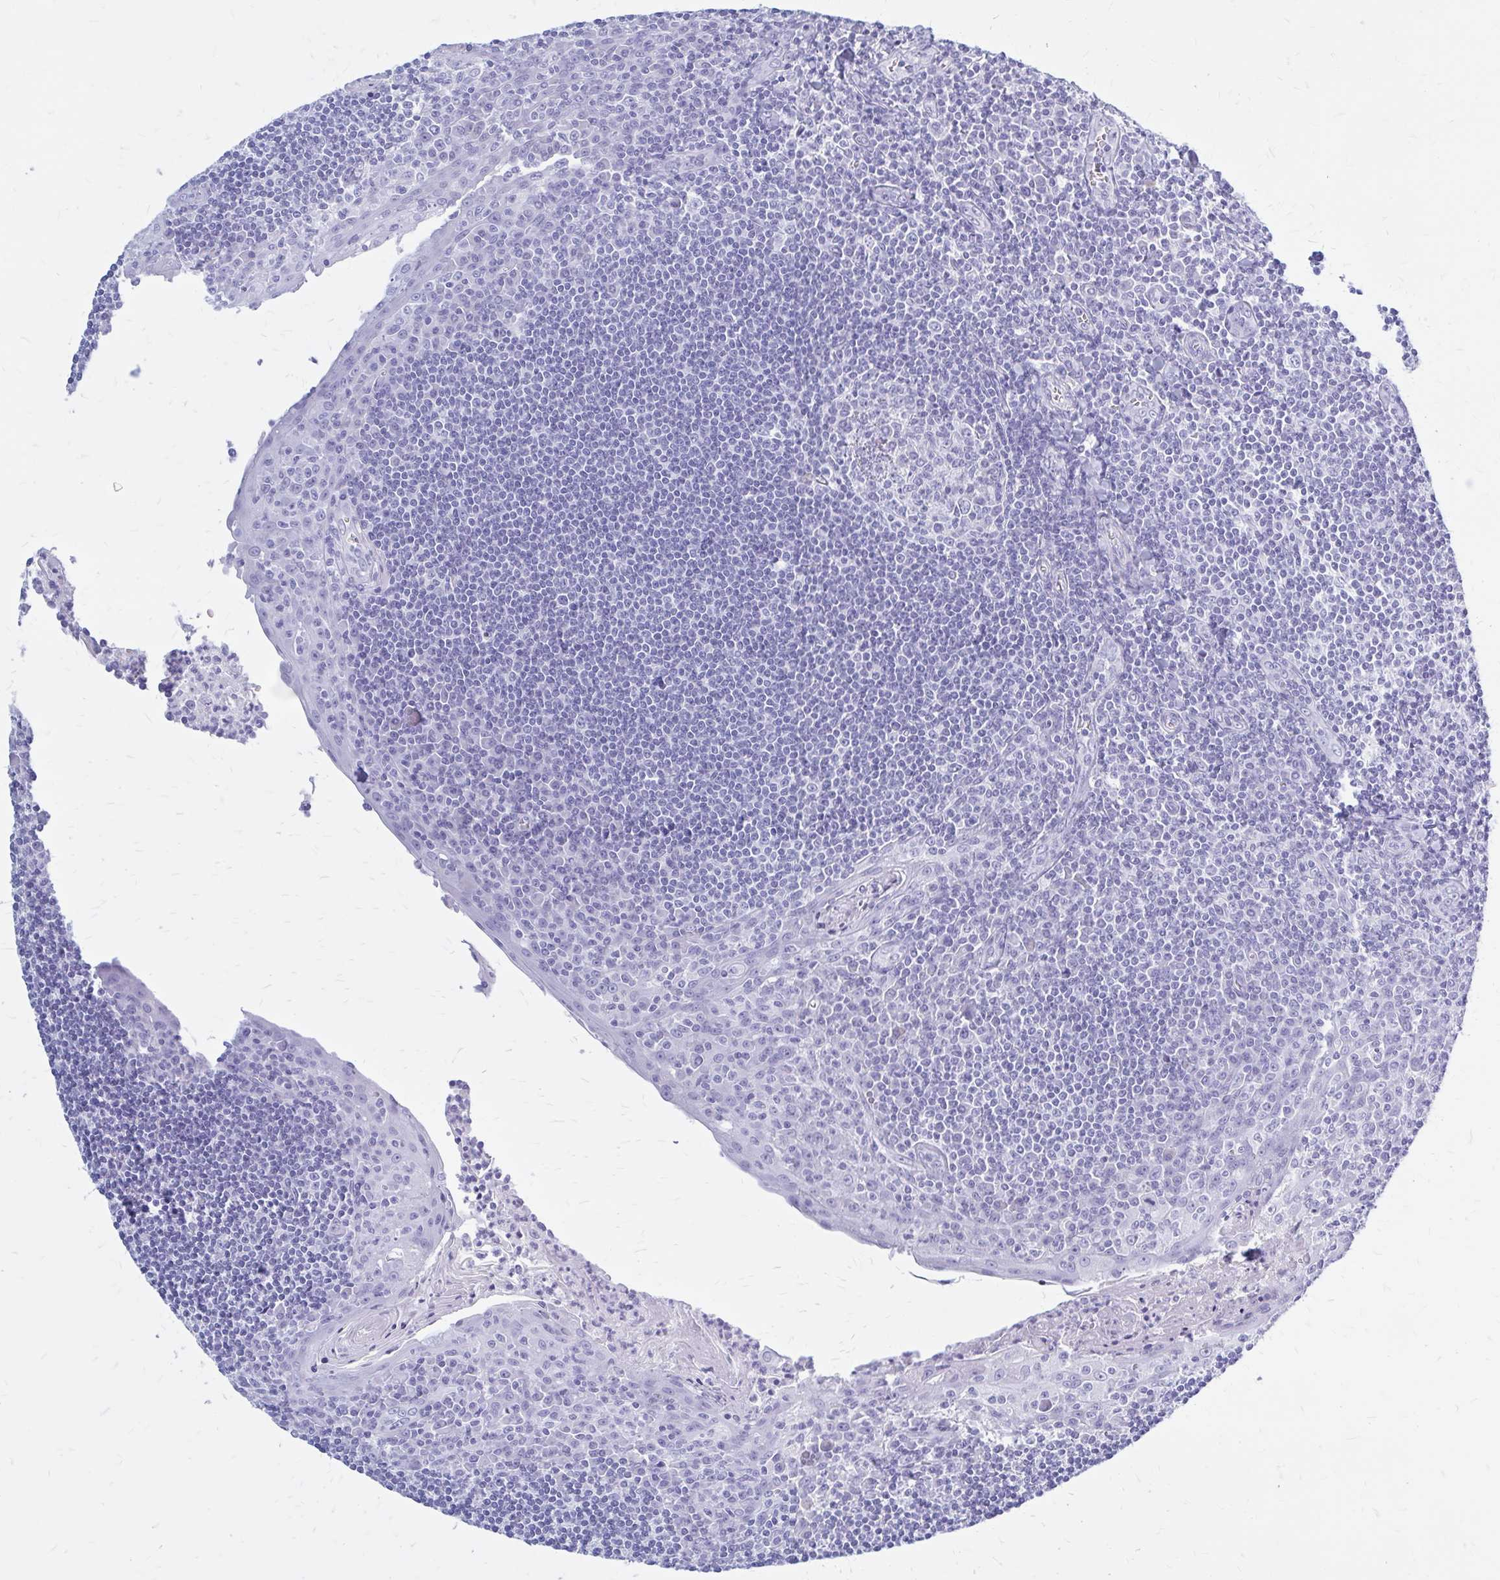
{"staining": {"intensity": "negative", "quantity": "none", "location": "none"}, "tissue": "tonsil", "cell_type": "Germinal center cells", "image_type": "normal", "snomed": [{"axis": "morphology", "description": "Normal tissue, NOS"}, {"axis": "topography", "description": "Tonsil"}], "caption": "Immunohistochemistry micrograph of normal tonsil: human tonsil stained with DAB (3,3'-diaminobenzidine) displays no significant protein expression in germinal center cells. (DAB (3,3'-diaminobenzidine) immunohistochemistry (IHC) visualized using brightfield microscopy, high magnification).", "gene": "KLHDC7A", "patient": {"sex": "male", "age": 27}}